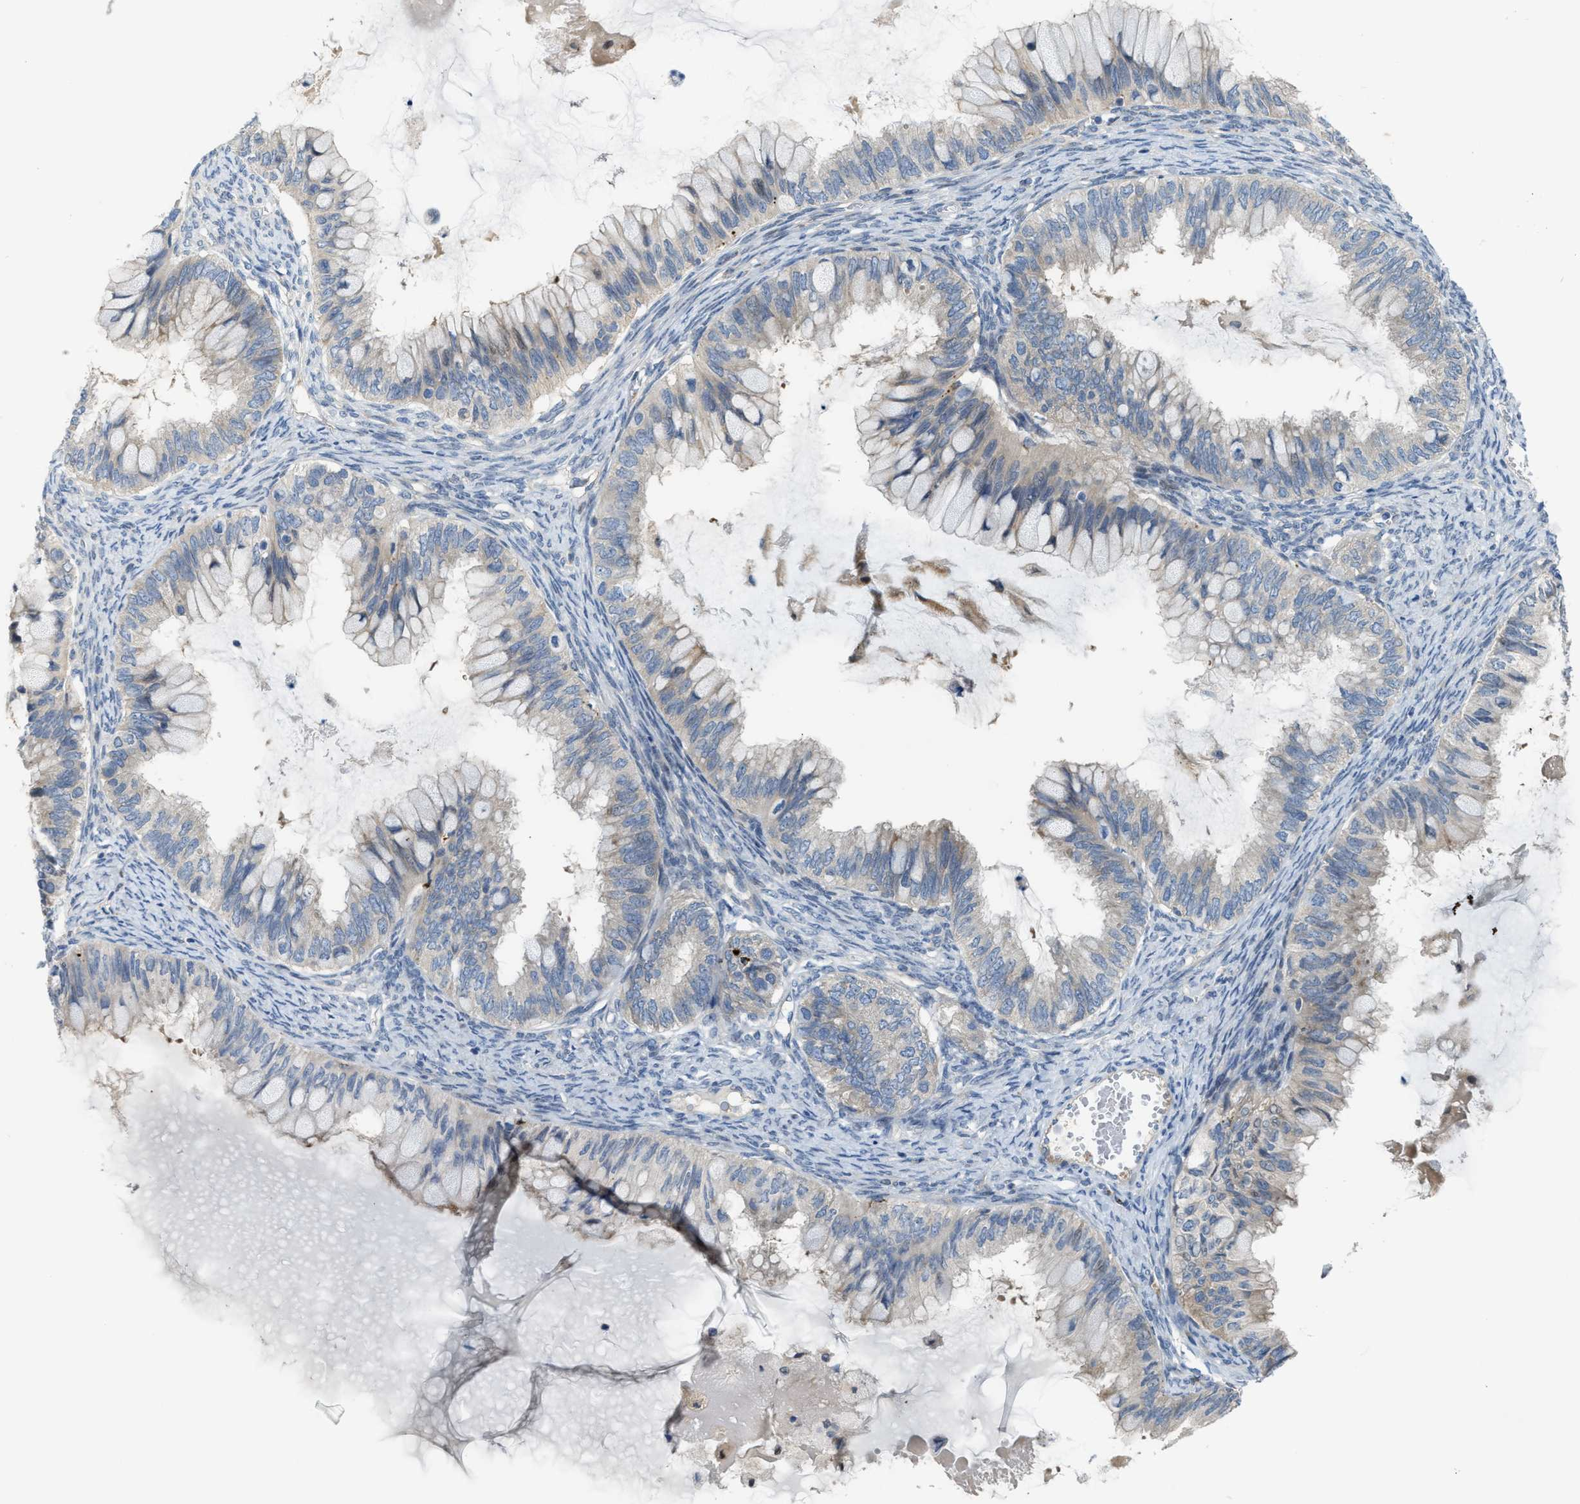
{"staining": {"intensity": "negative", "quantity": "none", "location": "none"}, "tissue": "ovarian cancer", "cell_type": "Tumor cells", "image_type": "cancer", "snomed": [{"axis": "morphology", "description": "Cystadenocarcinoma, mucinous, NOS"}, {"axis": "topography", "description": "Ovary"}], "caption": "High magnification brightfield microscopy of ovarian cancer (mucinous cystadenocarcinoma) stained with DAB (3,3'-diaminobenzidine) (brown) and counterstained with hematoxylin (blue): tumor cells show no significant positivity. (DAB immunohistochemistry, high magnification).", "gene": "KLHDC10", "patient": {"sex": "female", "age": 80}}